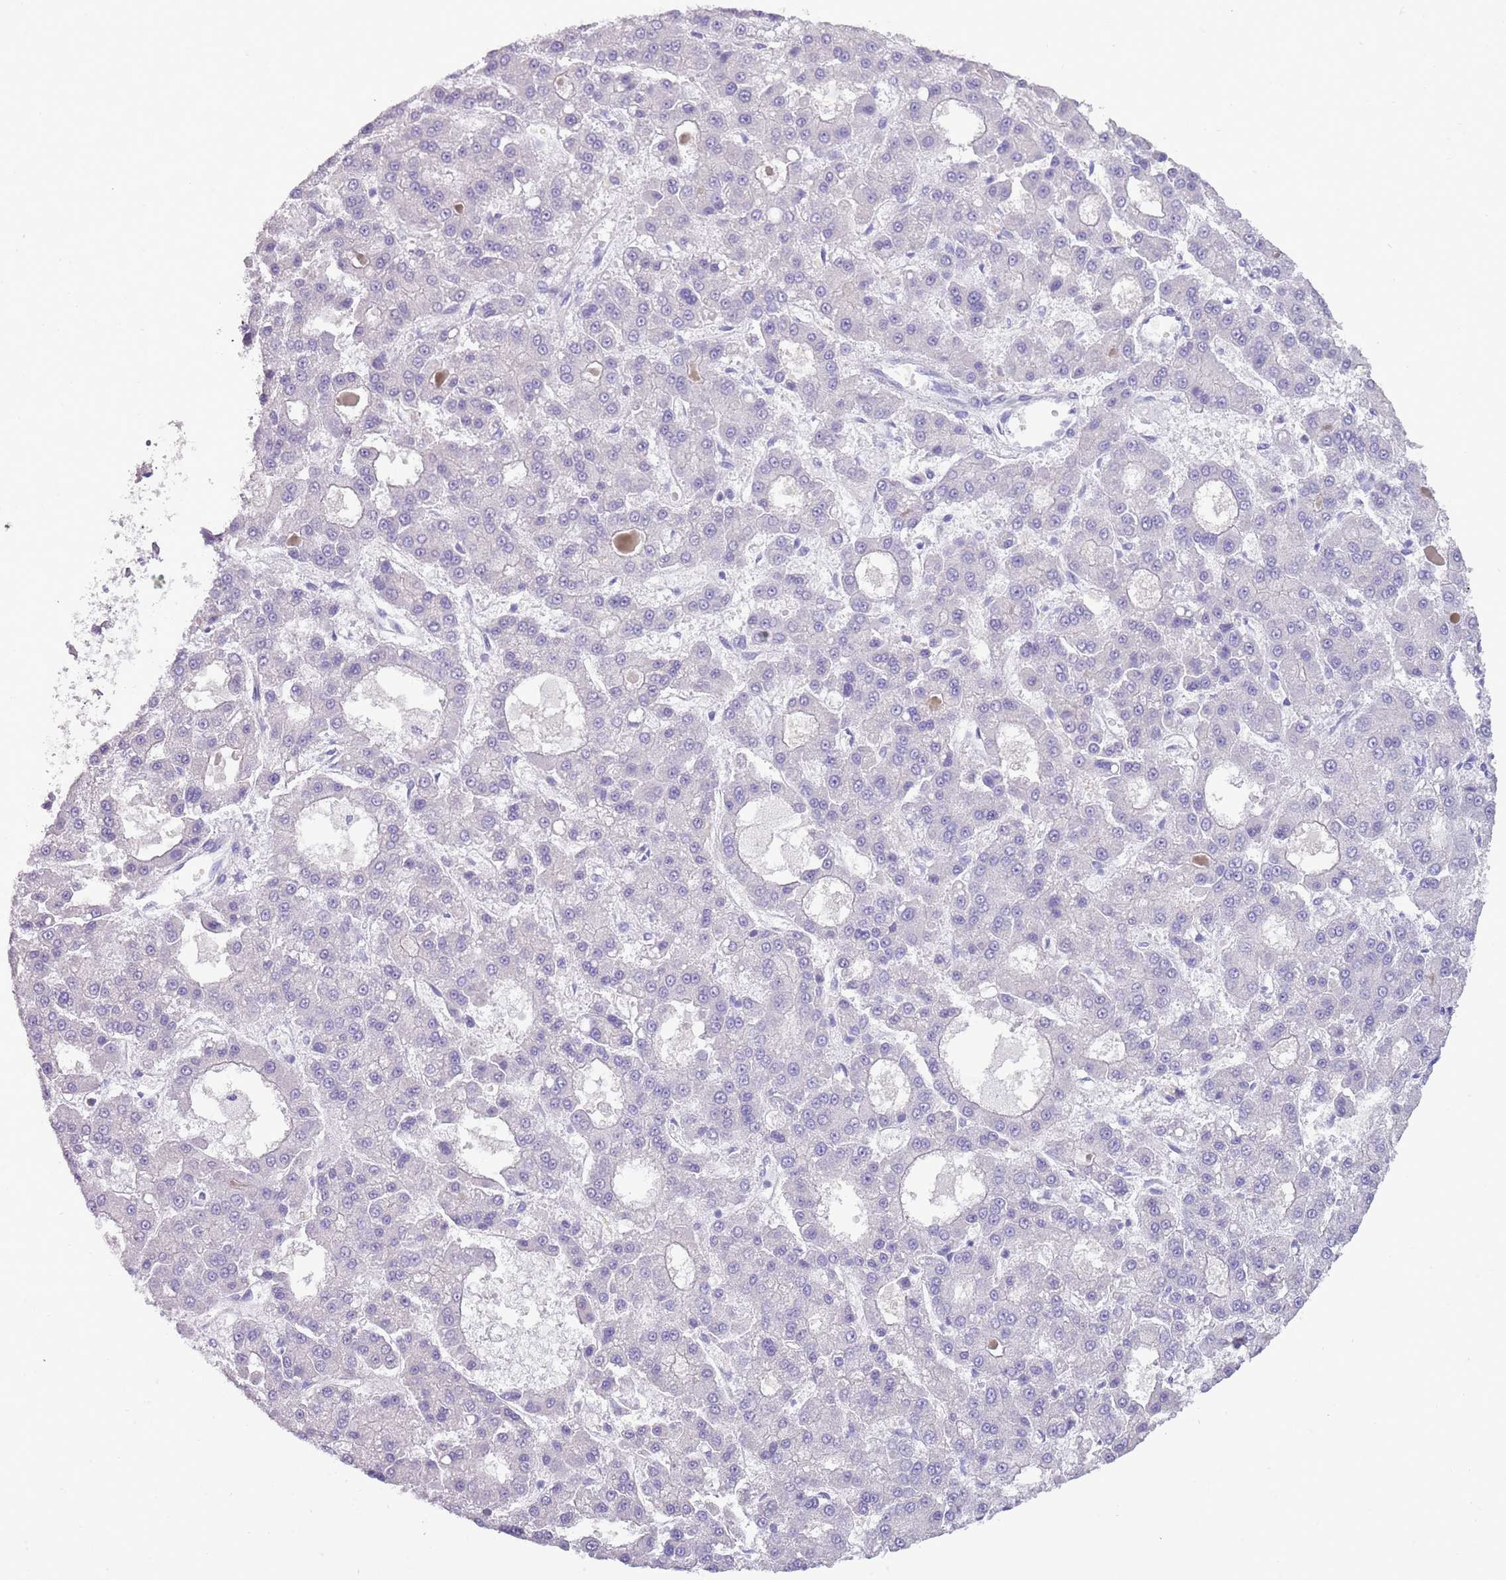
{"staining": {"intensity": "negative", "quantity": "none", "location": "none"}, "tissue": "liver cancer", "cell_type": "Tumor cells", "image_type": "cancer", "snomed": [{"axis": "morphology", "description": "Carcinoma, Hepatocellular, NOS"}, {"axis": "topography", "description": "Liver"}], "caption": "Tumor cells show no significant protein staining in liver hepatocellular carcinoma.", "gene": "NBPF6", "patient": {"sex": "male", "age": 70}}